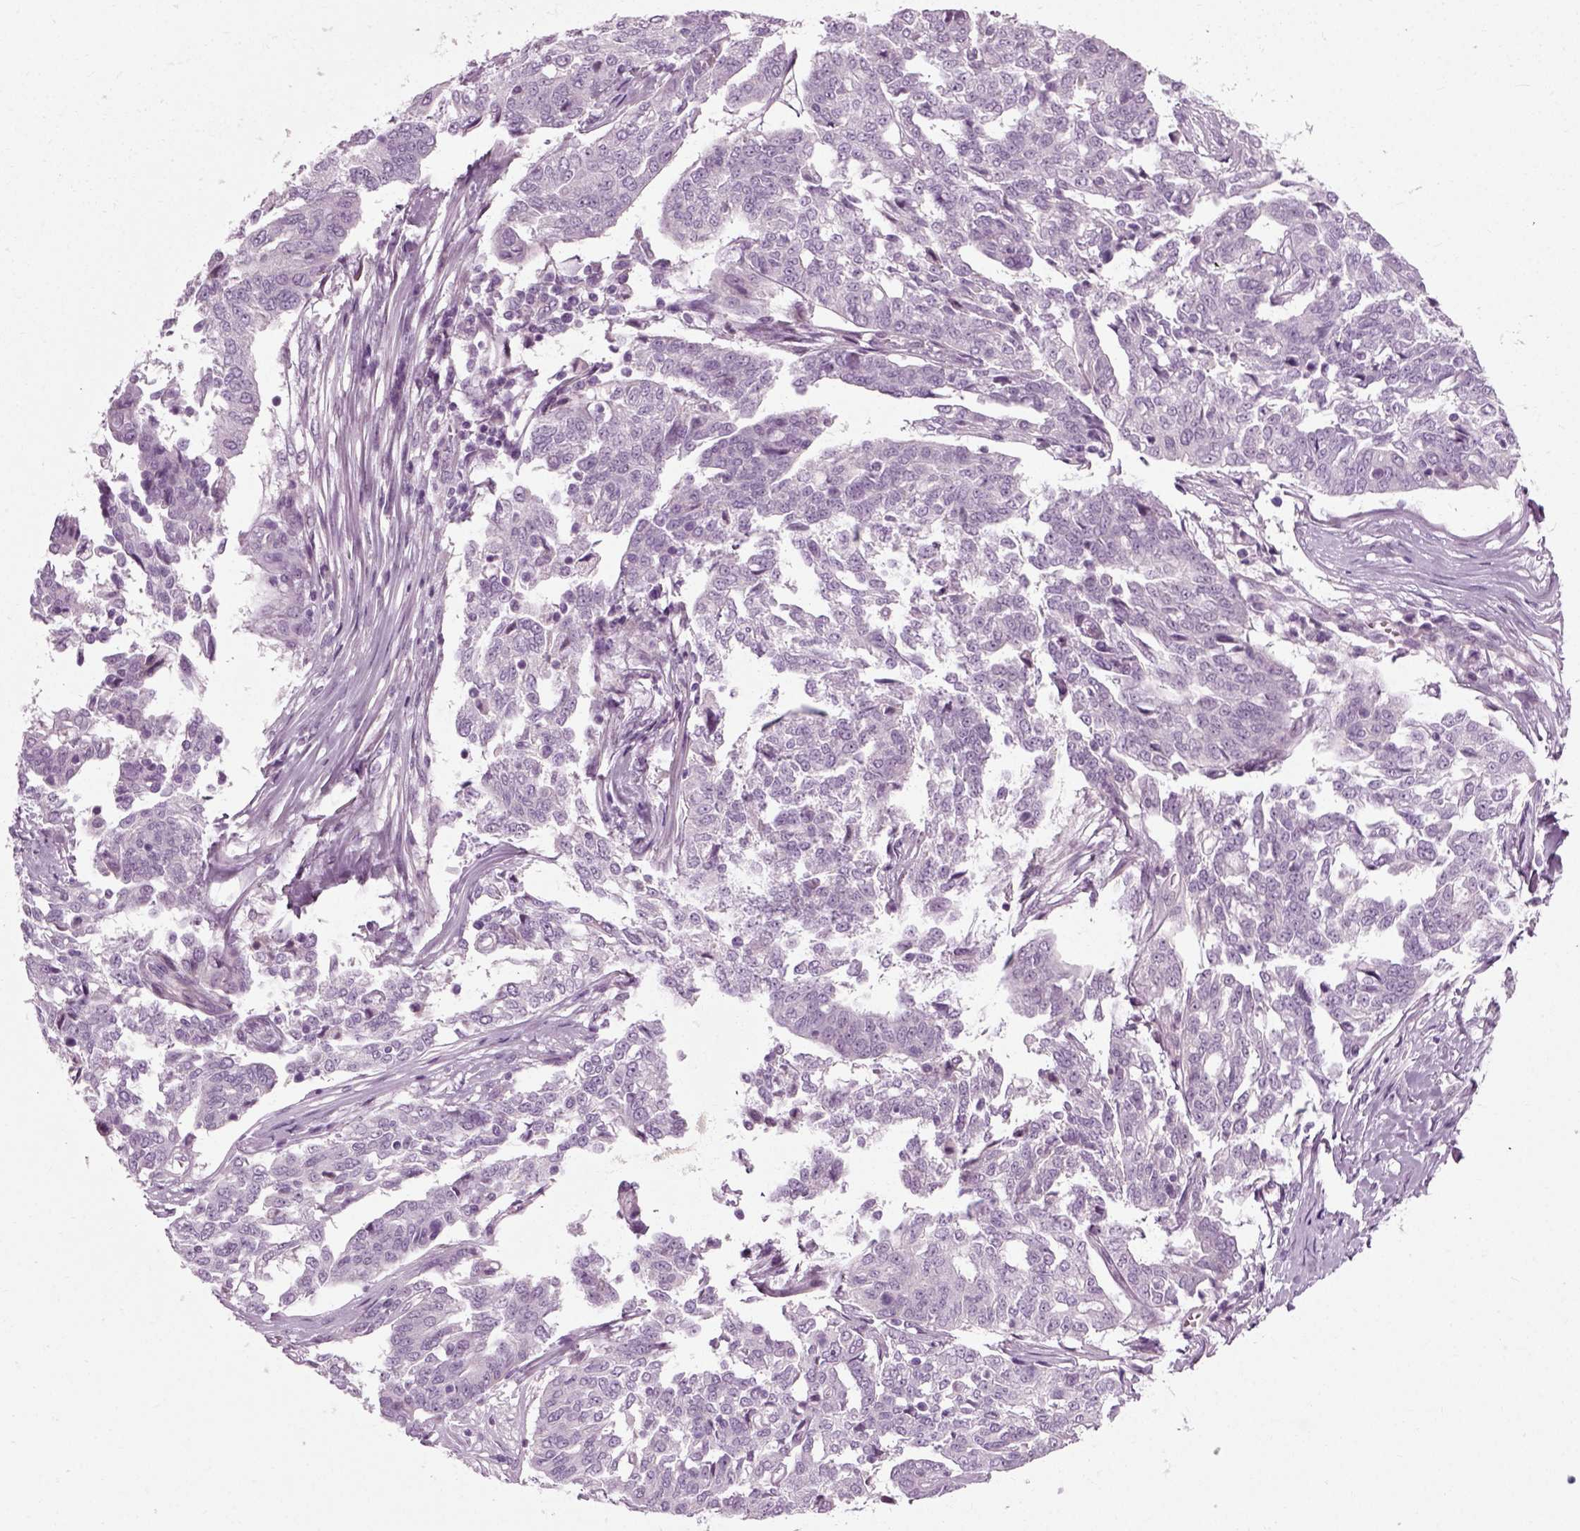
{"staining": {"intensity": "negative", "quantity": "none", "location": "none"}, "tissue": "ovarian cancer", "cell_type": "Tumor cells", "image_type": "cancer", "snomed": [{"axis": "morphology", "description": "Cystadenocarcinoma, serous, NOS"}, {"axis": "topography", "description": "Ovary"}], "caption": "Ovarian cancer was stained to show a protein in brown. There is no significant staining in tumor cells.", "gene": "SCG5", "patient": {"sex": "female", "age": 67}}